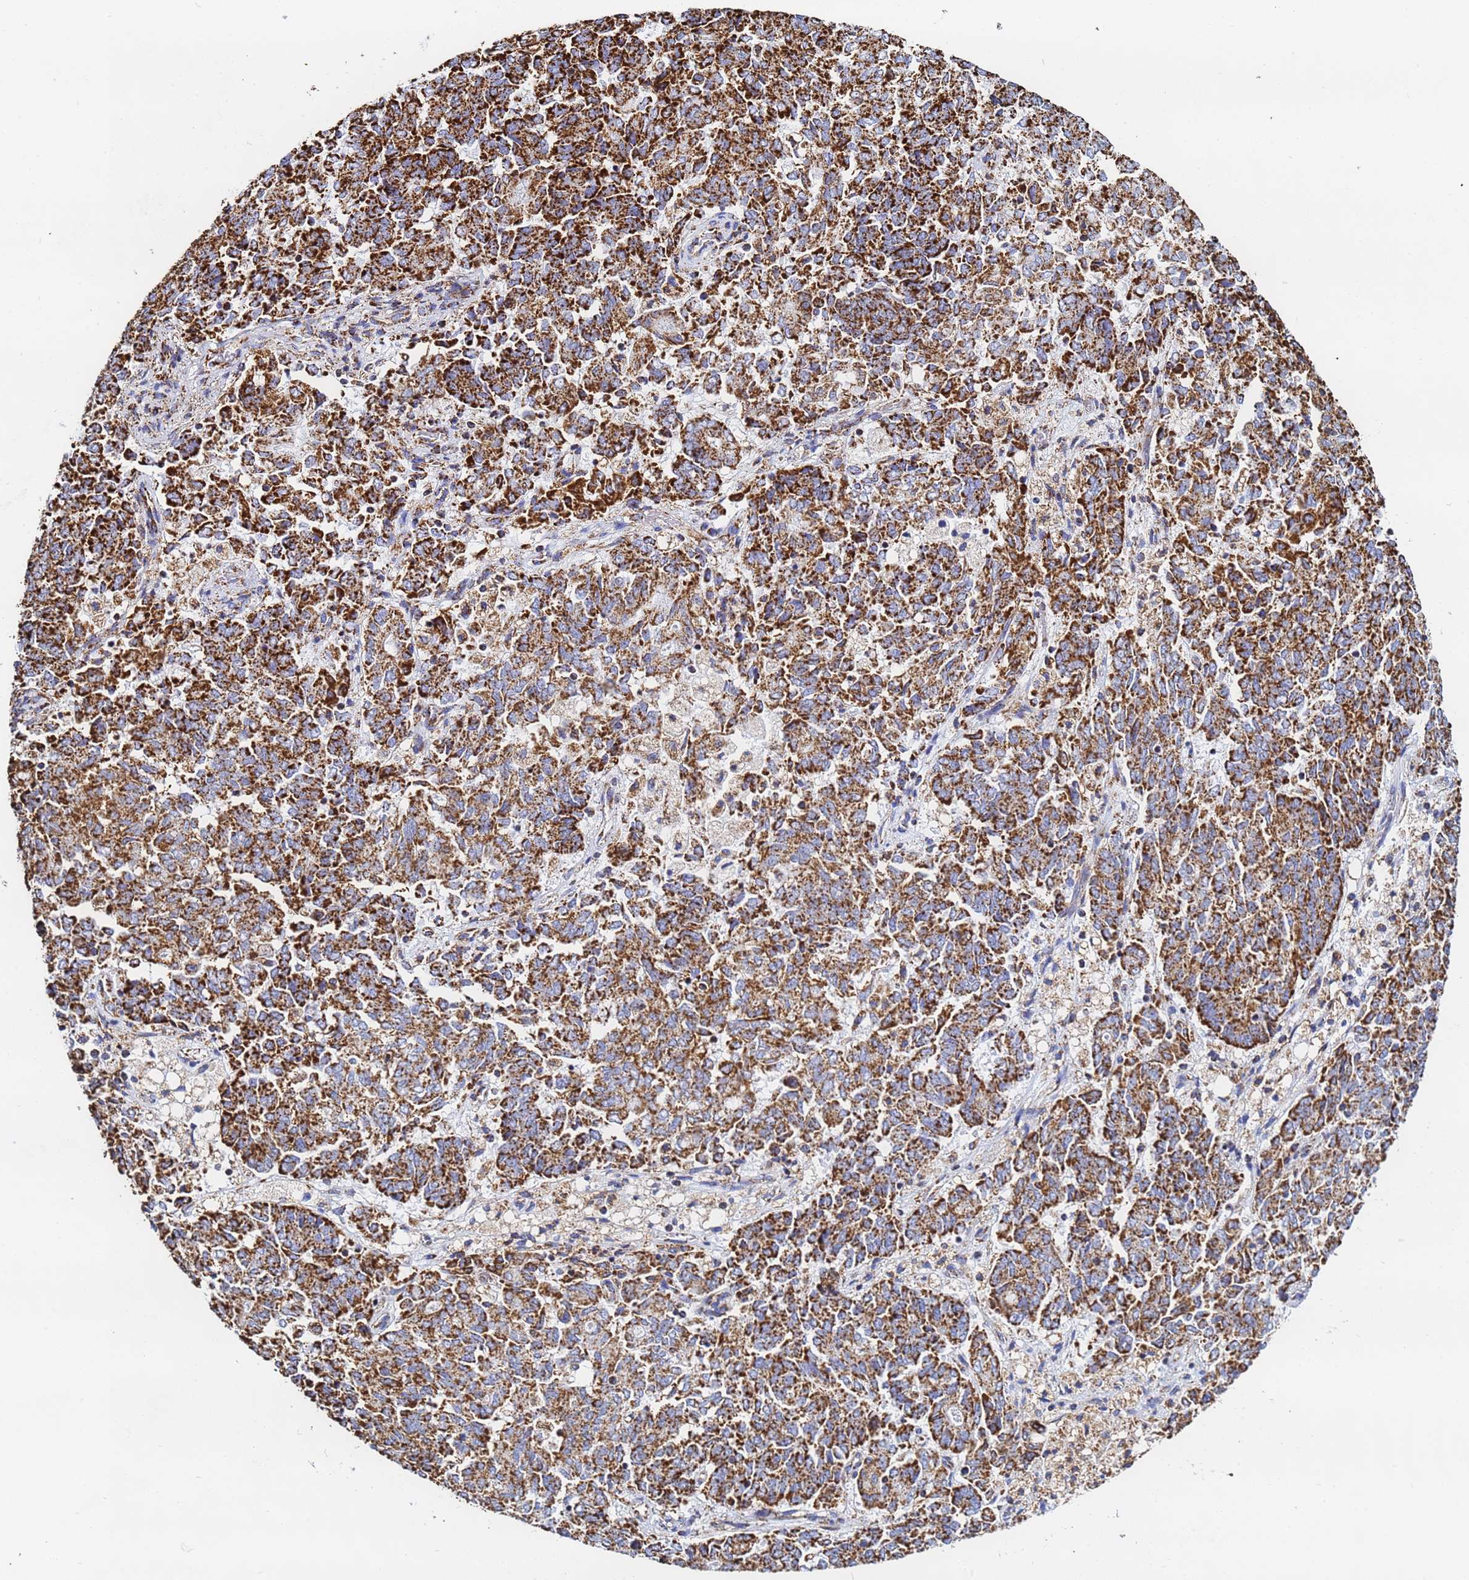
{"staining": {"intensity": "strong", "quantity": ">75%", "location": "cytoplasmic/membranous"}, "tissue": "endometrial cancer", "cell_type": "Tumor cells", "image_type": "cancer", "snomed": [{"axis": "morphology", "description": "Adenocarcinoma, NOS"}, {"axis": "topography", "description": "Endometrium"}], "caption": "Endometrial cancer (adenocarcinoma) tissue reveals strong cytoplasmic/membranous staining in about >75% of tumor cells", "gene": "PHB2", "patient": {"sex": "female", "age": 80}}